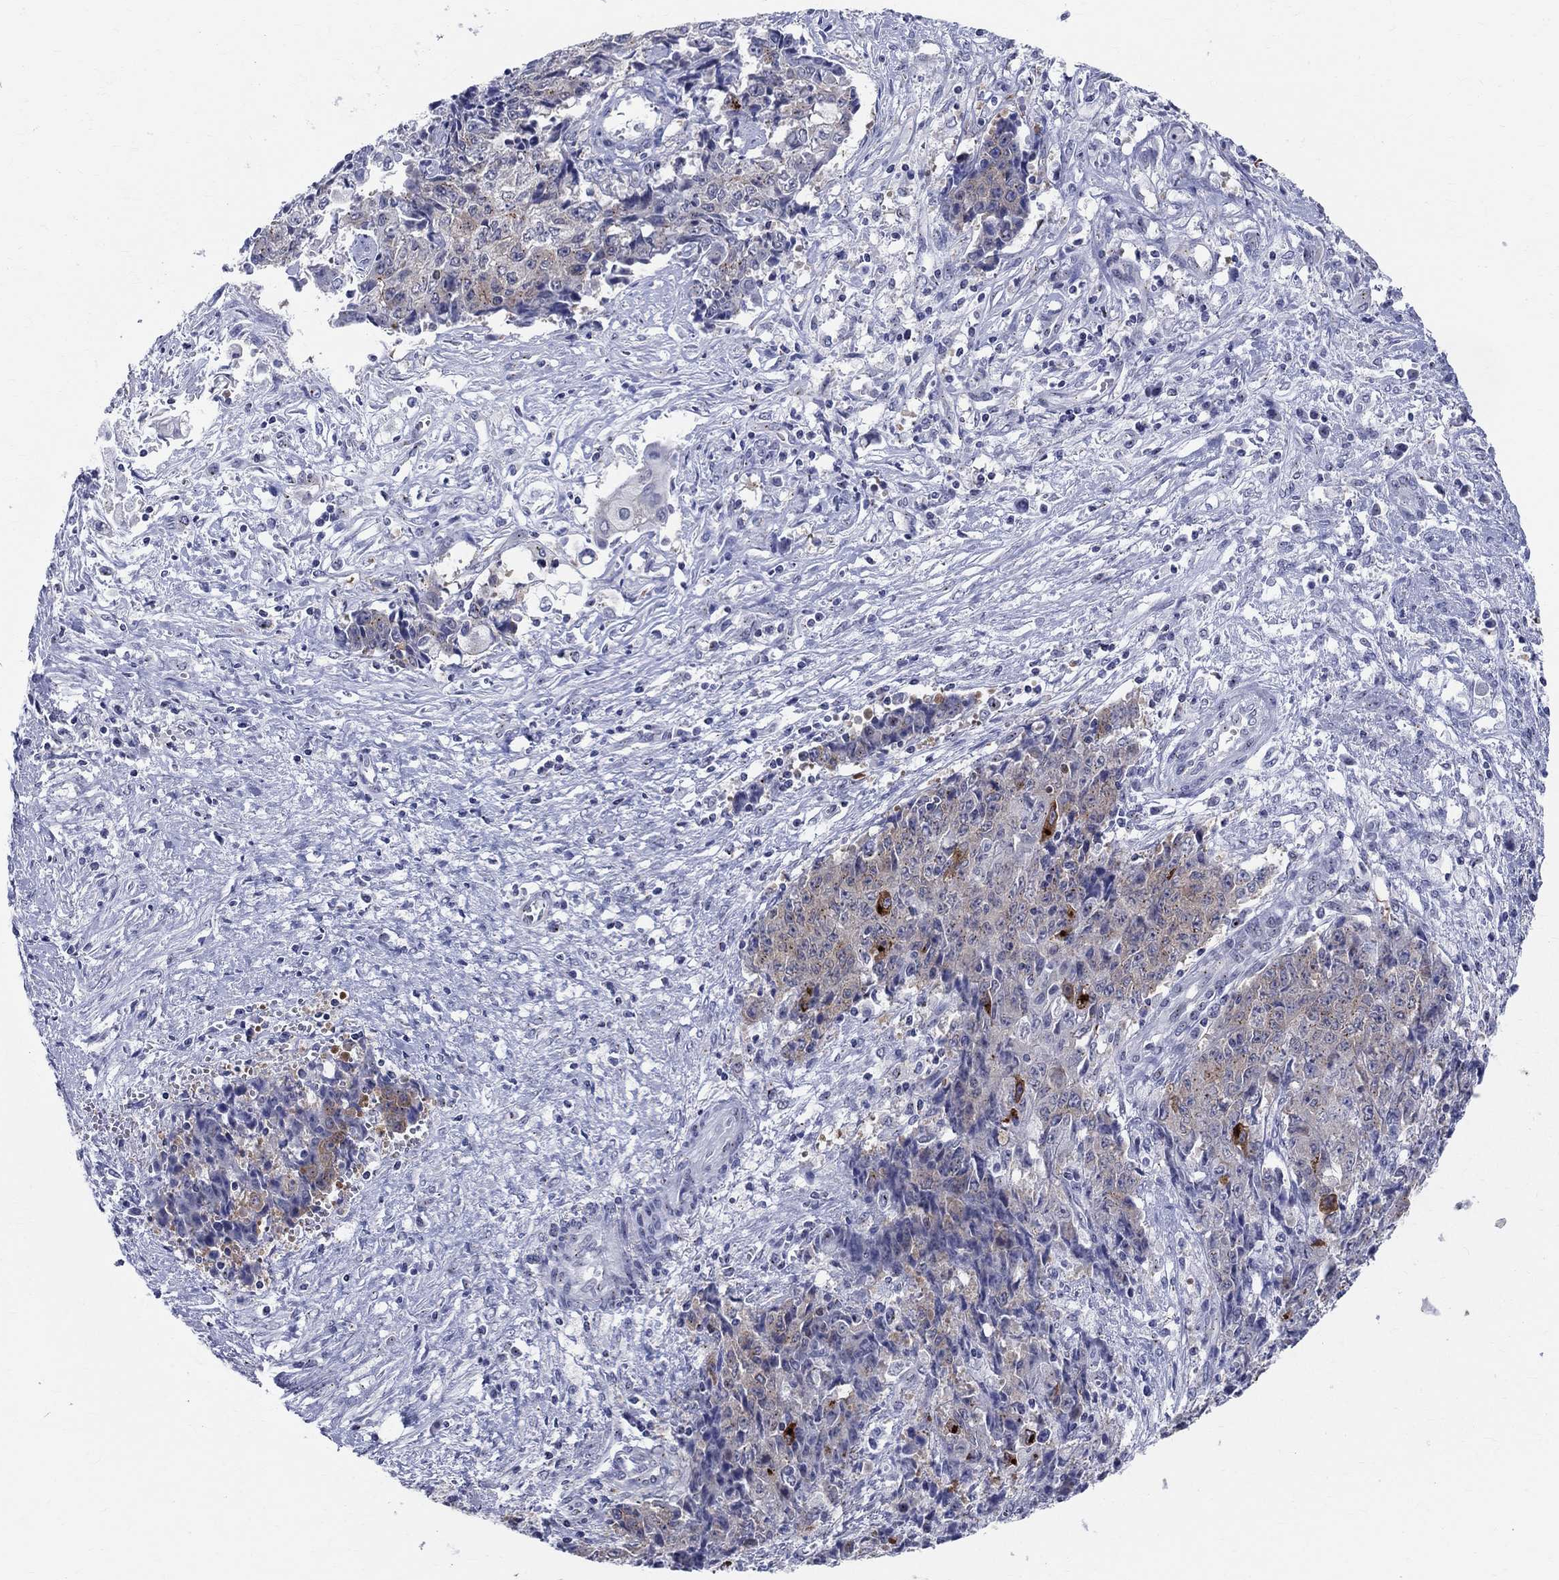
{"staining": {"intensity": "strong", "quantity": "<25%", "location": "cytoplasmic/membranous"}, "tissue": "ovarian cancer", "cell_type": "Tumor cells", "image_type": "cancer", "snomed": [{"axis": "morphology", "description": "Carcinoma, endometroid"}, {"axis": "topography", "description": "Ovary"}], "caption": "This micrograph demonstrates ovarian endometroid carcinoma stained with IHC to label a protein in brown. The cytoplasmic/membranous of tumor cells show strong positivity for the protein. Nuclei are counter-stained blue.", "gene": "CEP43", "patient": {"sex": "female", "age": 42}}